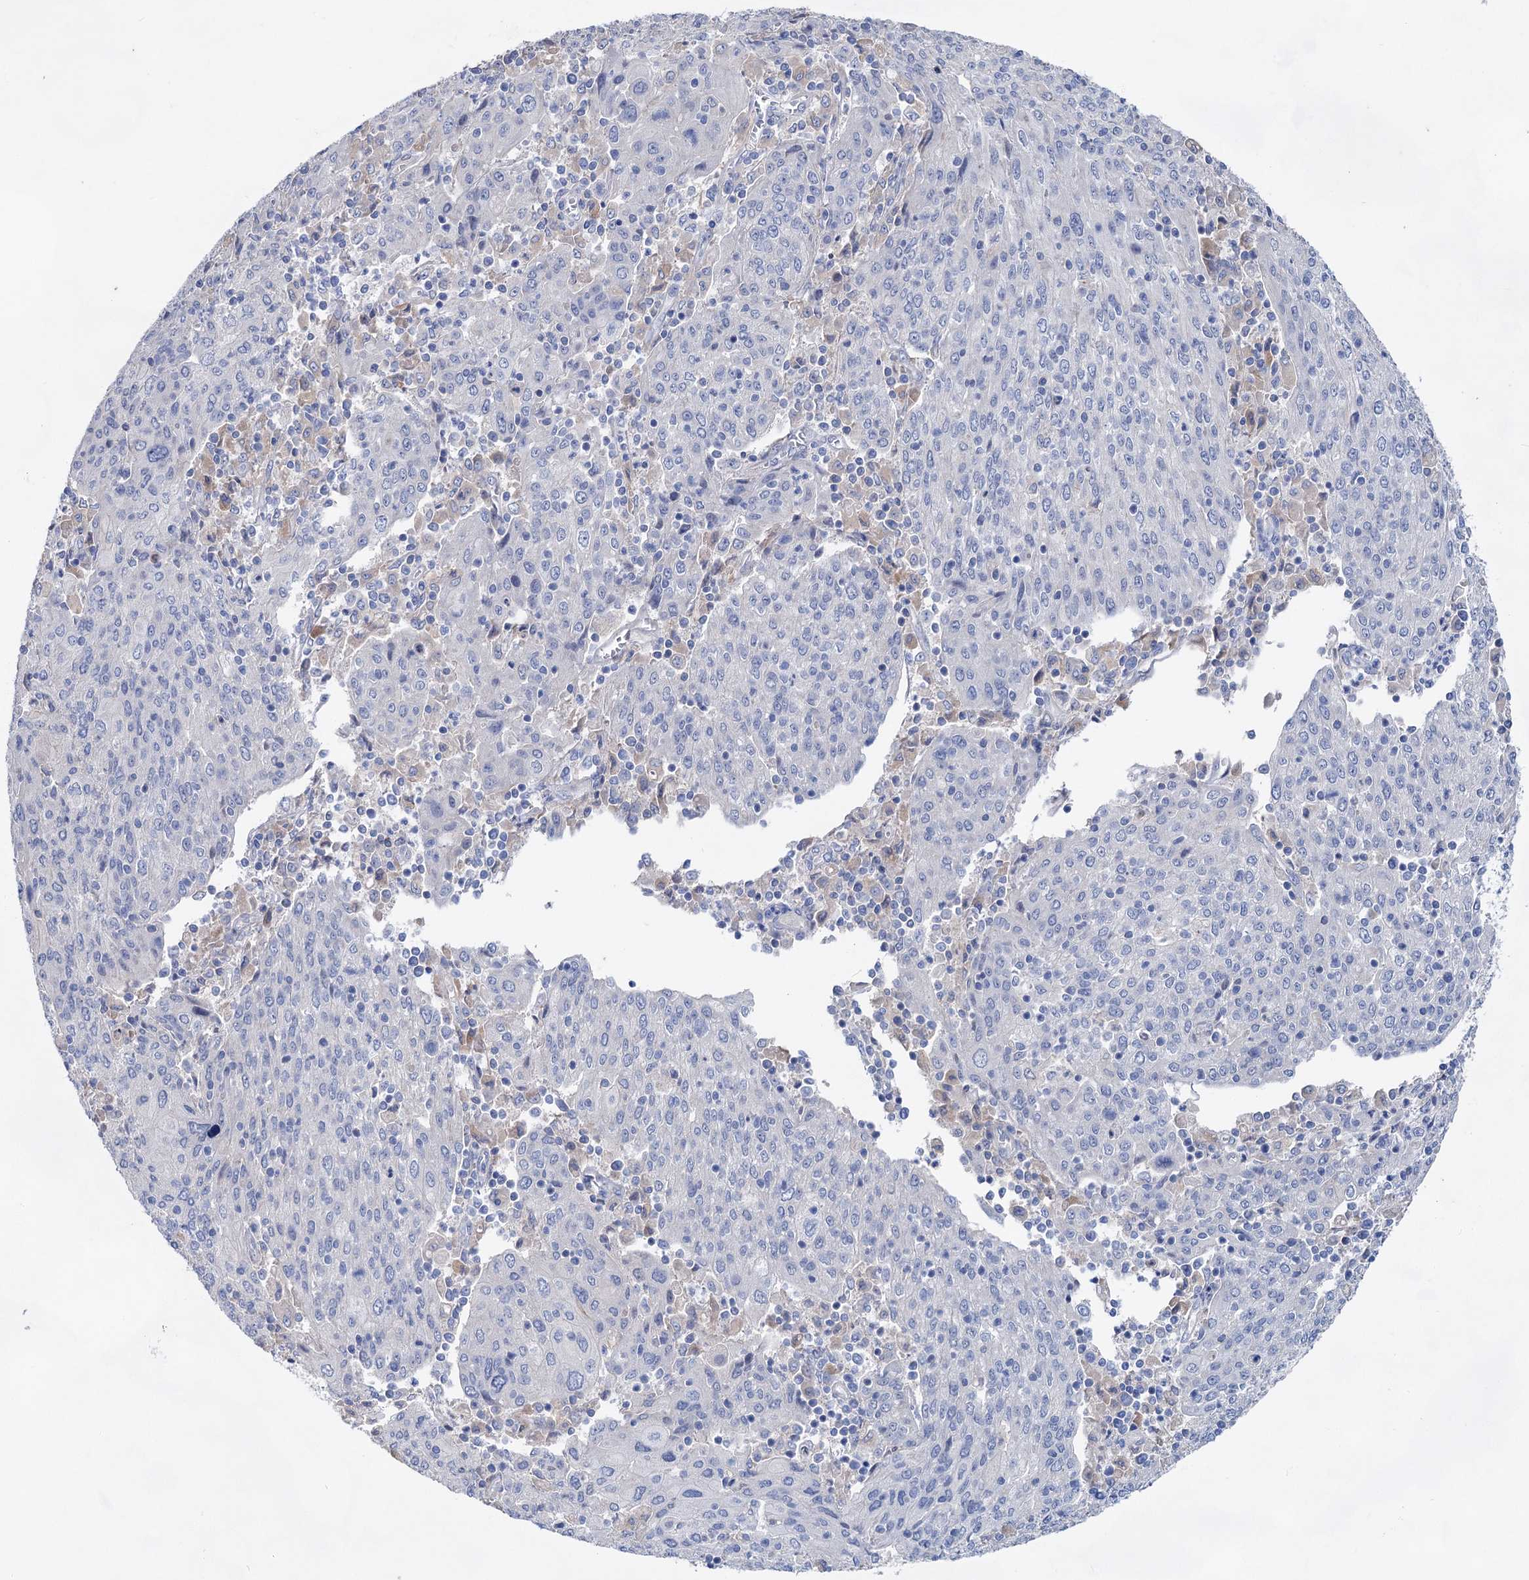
{"staining": {"intensity": "negative", "quantity": "none", "location": "none"}, "tissue": "cervical cancer", "cell_type": "Tumor cells", "image_type": "cancer", "snomed": [{"axis": "morphology", "description": "Squamous cell carcinoma, NOS"}, {"axis": "topography", "description": "Cervix"}], "caption": "This is an IHC micrograph of cervical squamous cell carcinoma. There is no expression in tumor cells.", "gene": "GPR155", "patient": {"sex": "female", "age": 67}}